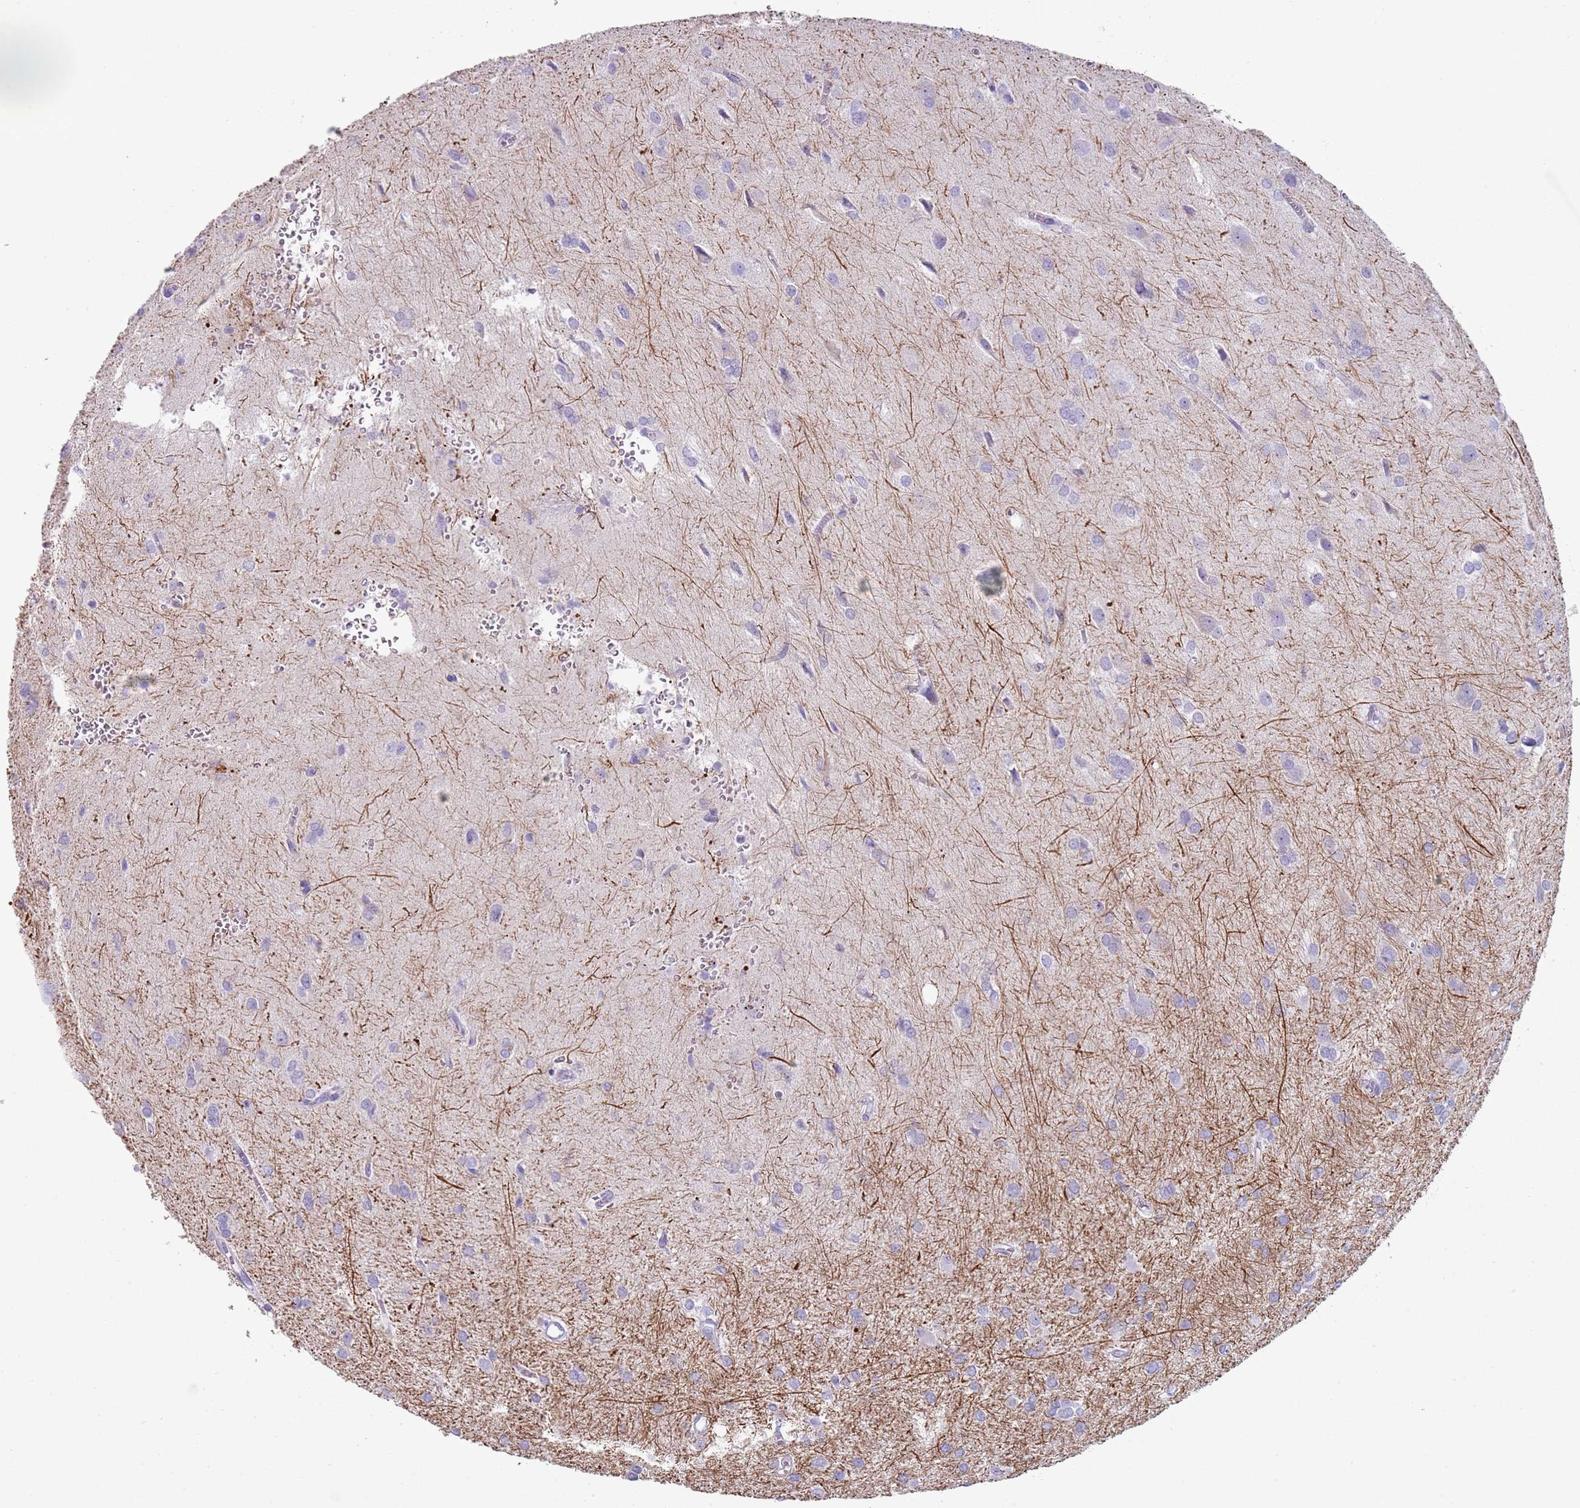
{"staining": {"intensity": "negative", "quantity": "none", "location": "none"}, "tissue": "glioma", "cell_type": "Tumor cells", "image_type": "cancer", "snomed": [{"axis": "morphology", "description": "Glioma, malignant, High grade"}, {"axis": "topography", "description": "Brain"}], "caption": "Tumor cells are negative for protein expression in human glioma.", "gene": "NBPF20", "patient": {"sex": "female", "age": 50}}